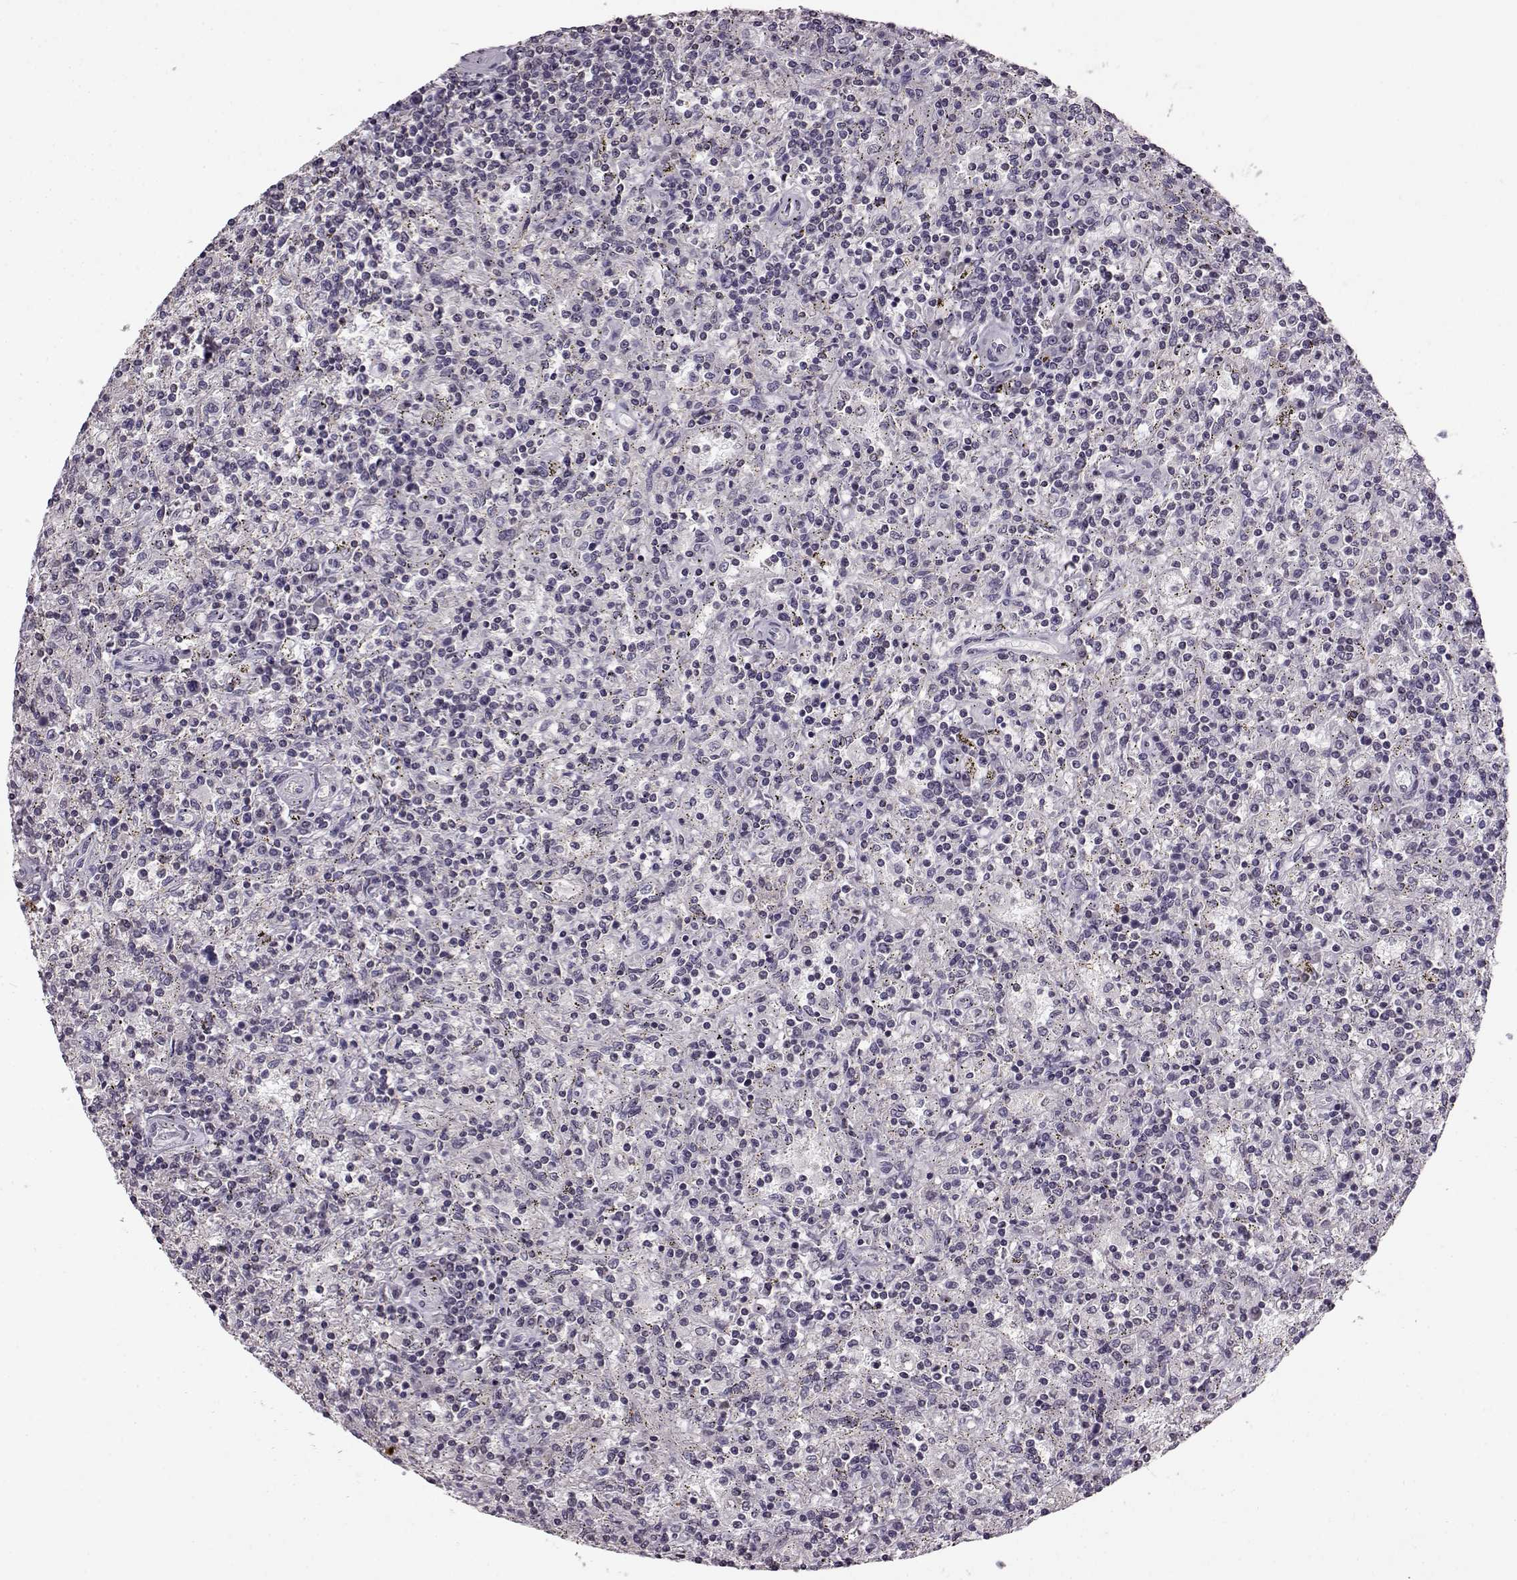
{"staining": {"intensity": "negative", "quantity": "none", "location": "none"}, "tissue": "lymphoma", "cell_type": "Tumor cells", "image_type": "cancer", "snomed": [{"axis": "morphology", "description": "Malignant lymphoma, non-Hodgkin's type, Low grade"}, {"axis": "topography", "description": "Spleen"}], "caption": "IHC of human low-grade malignant lymphoma, non-Hodgkin's type displays no positivity in tumor cells.", "gene": "RP1L1", "patient": {"sex": "male", "age": 62}}